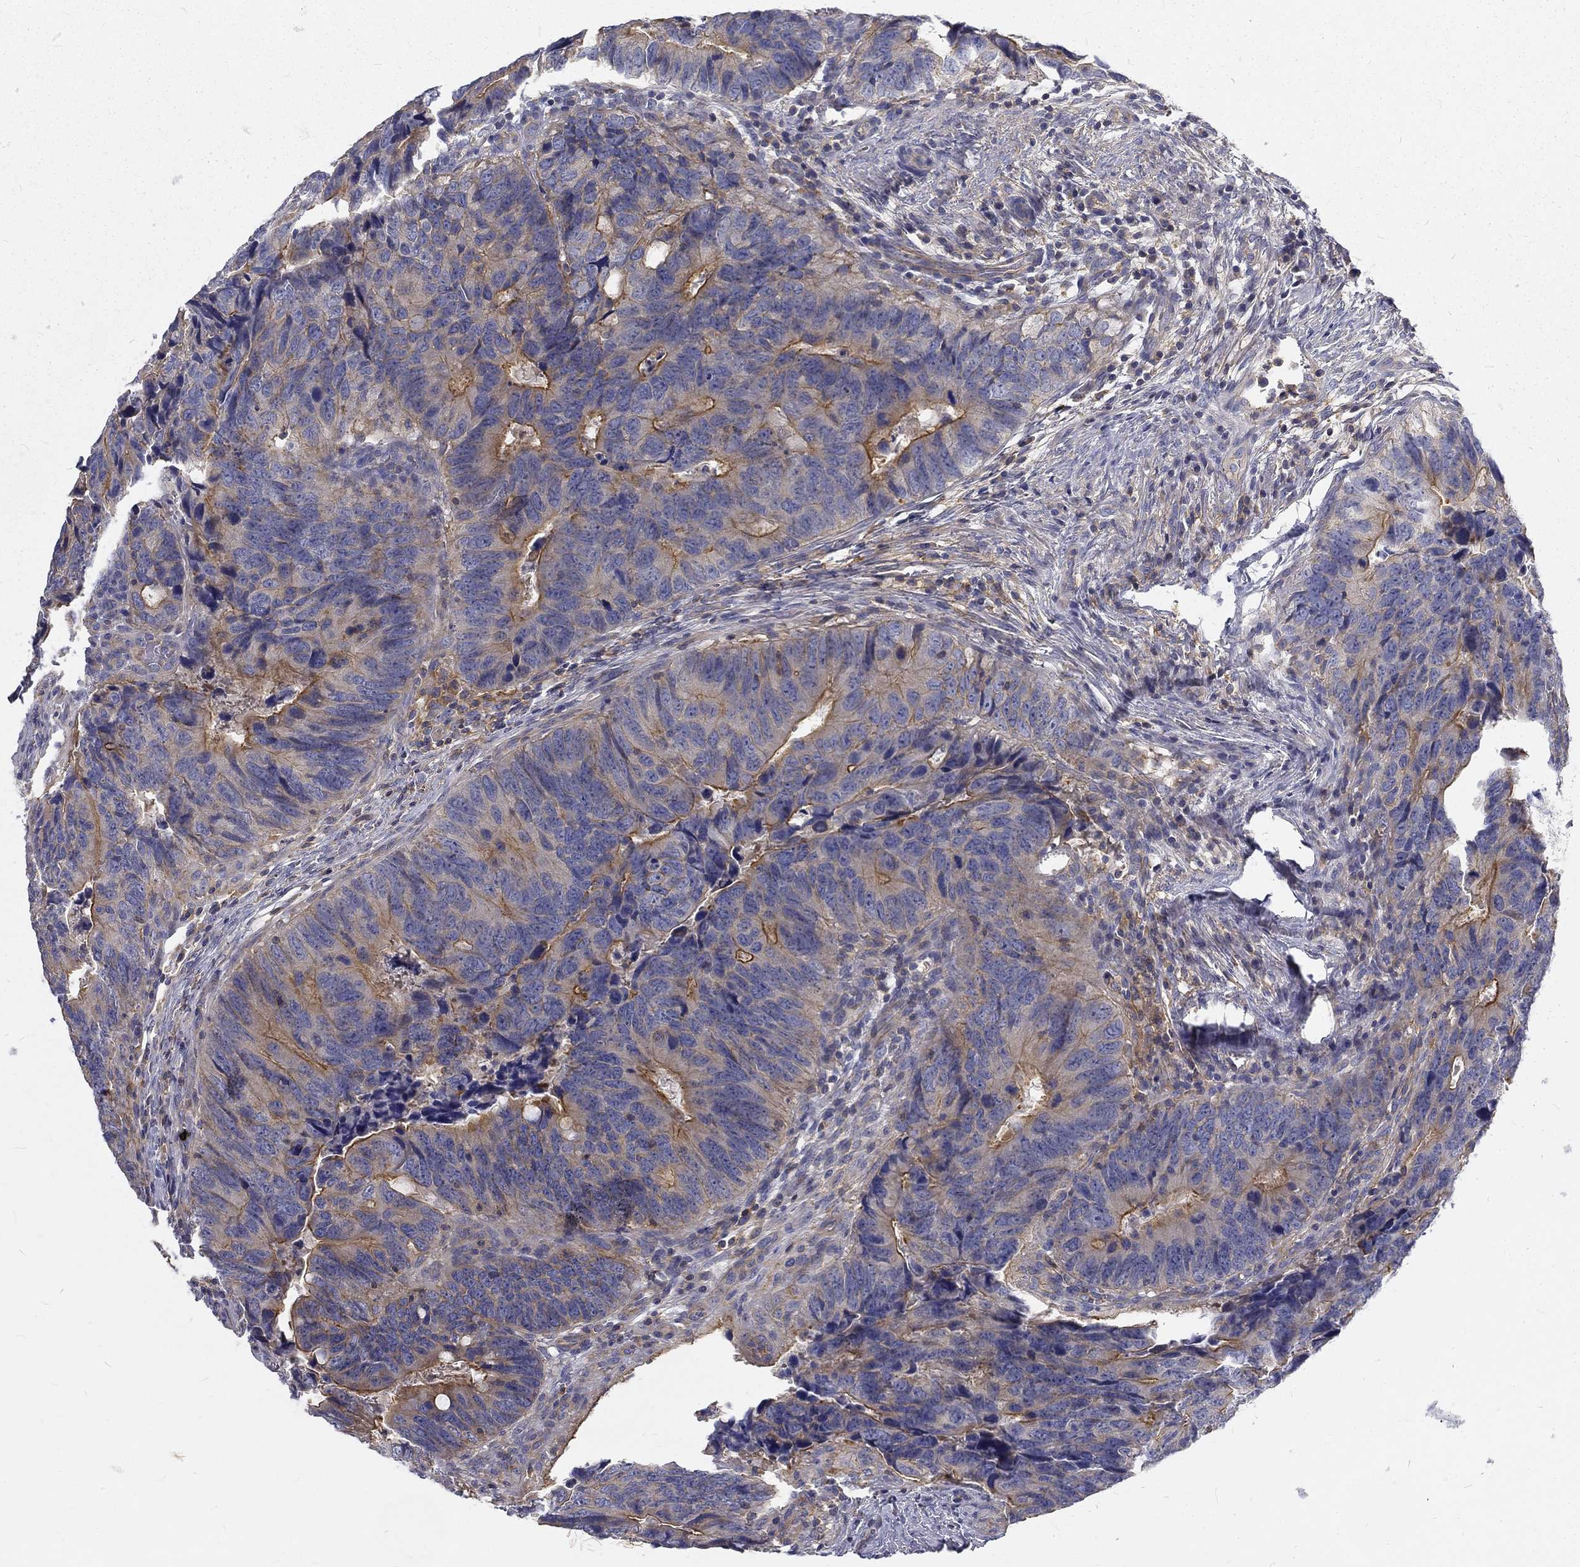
{"staining": {"intensity": "moderate", "quantity": "25%-75%", "location": "cytoplasmic/membranous"}, "tissue": "colorectal cancer", "cell_type": "Tumor cells", "image_type": "cancer", "snomed": [{"axis": "morphology", "description": "Adenocarcinoma, NOS"}, {"axis": "topography", "description": "Colon"}], "caption": "Immunohistochemical staining of human colorectal adenocarcinoma exhibits medium levels of moderate cytoplasmic/membranous positivity in approximately 25%-75% of tumor cells. Using DAB (brown) and hematoxylin (blue) stains, captured at high magnification using brightfield microscopy.", "gene": "MTMR11", "patient": {"sex": "female", "age": 82}}